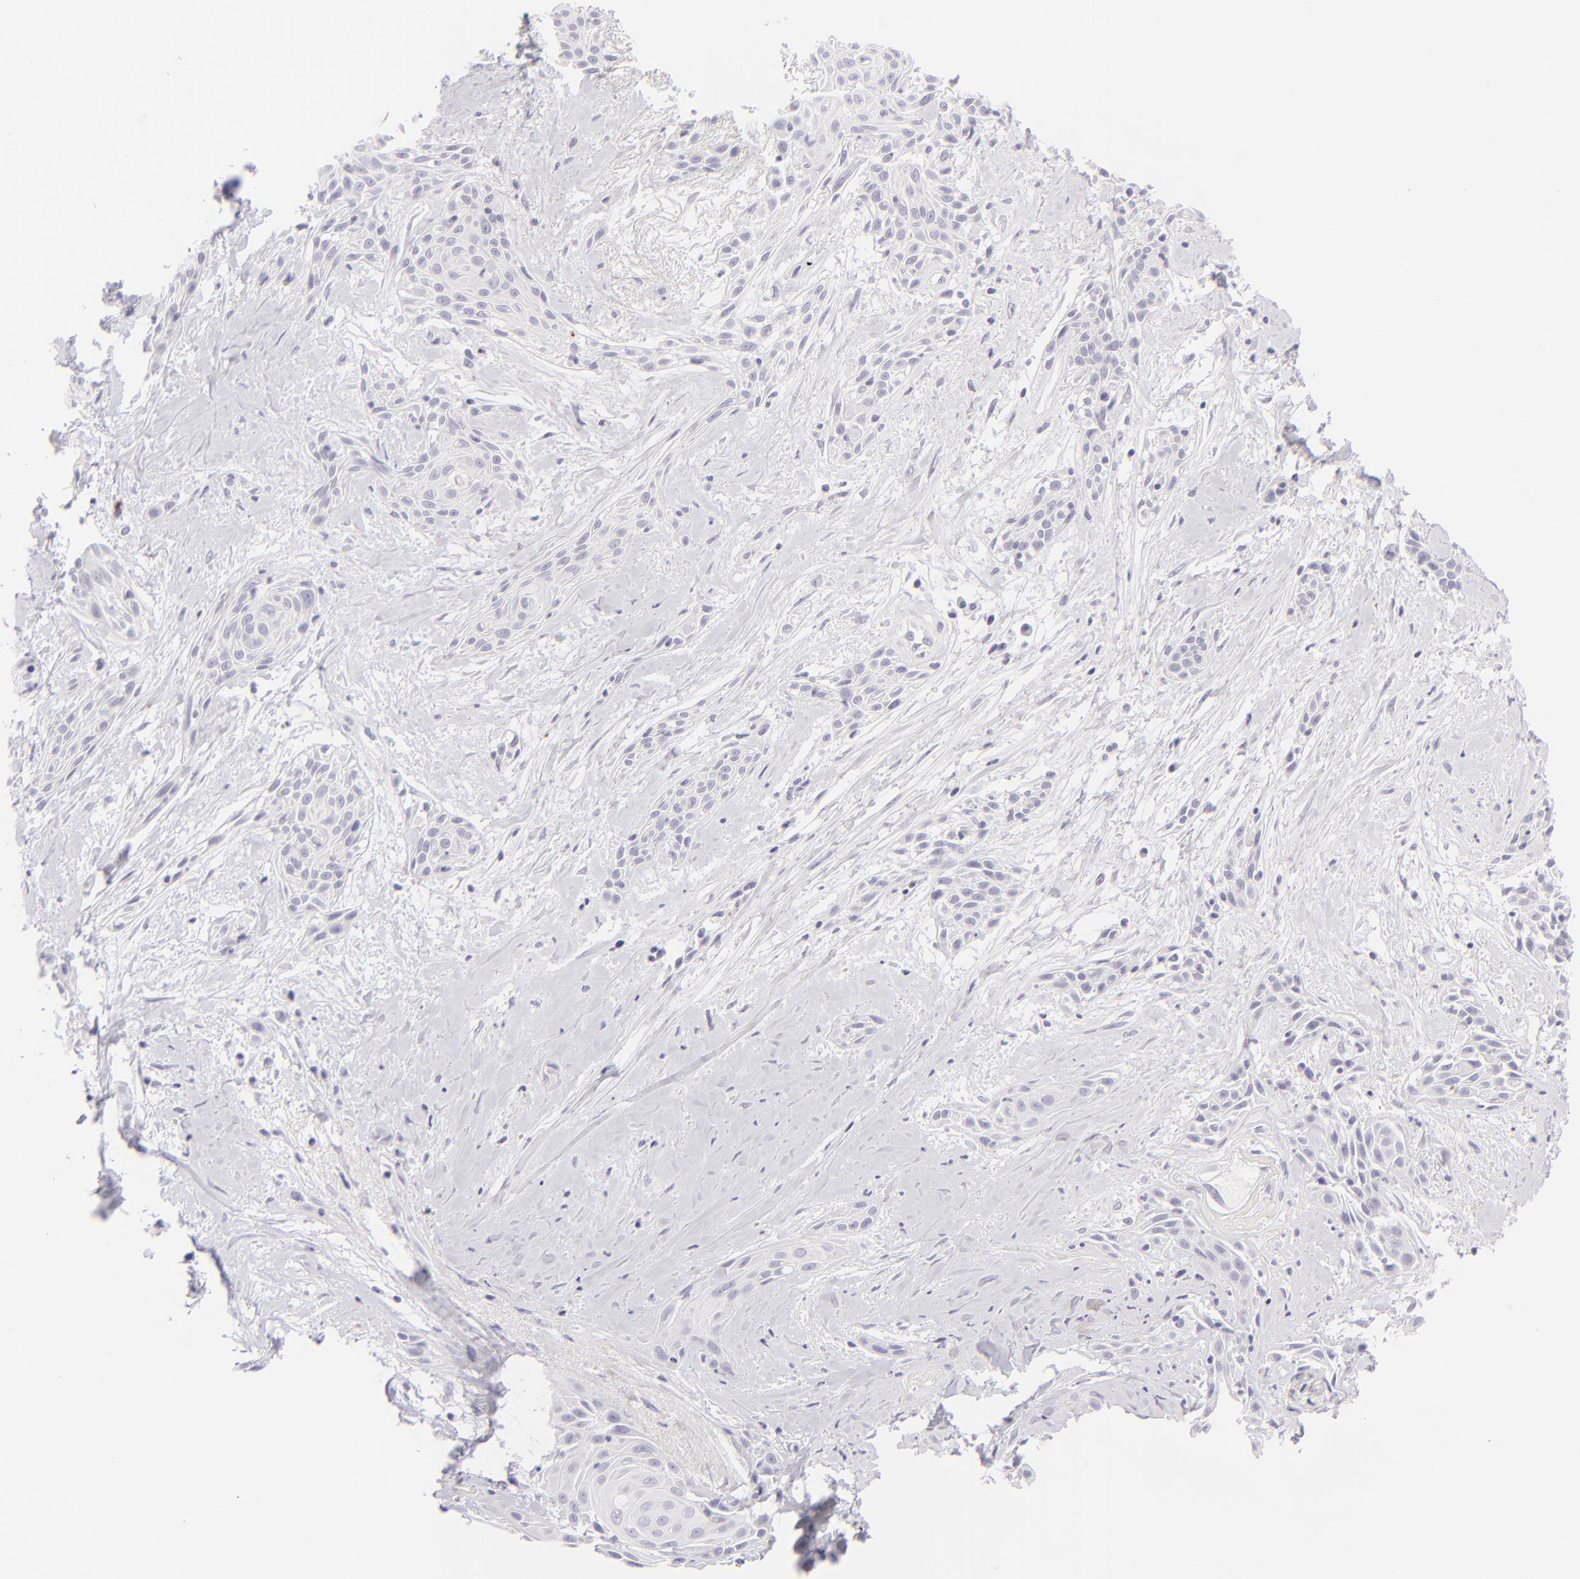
{"staining": {"intensity": "negative", "quantity": "none", "location": "none"}, "tissue": "skin cancer", "cell_type": "Tumor cells", "image_type": "cancer", "snomed": [{"axis": "morphology", "description": "Squamous cell carcinoma, NOS"}, {"axis": "topography", "description": "Skin"}, {"axis": "topography", "description": "Anal"}], "caption": "A high-resolution photomicrograph shows immunohistochemistry (IHC) staining of squamous cell carcinoma (skin), which exhibits no significant staining in tumor cells.", "gene": "FCER2", "patient": {"sex": "male", "age": 64}}